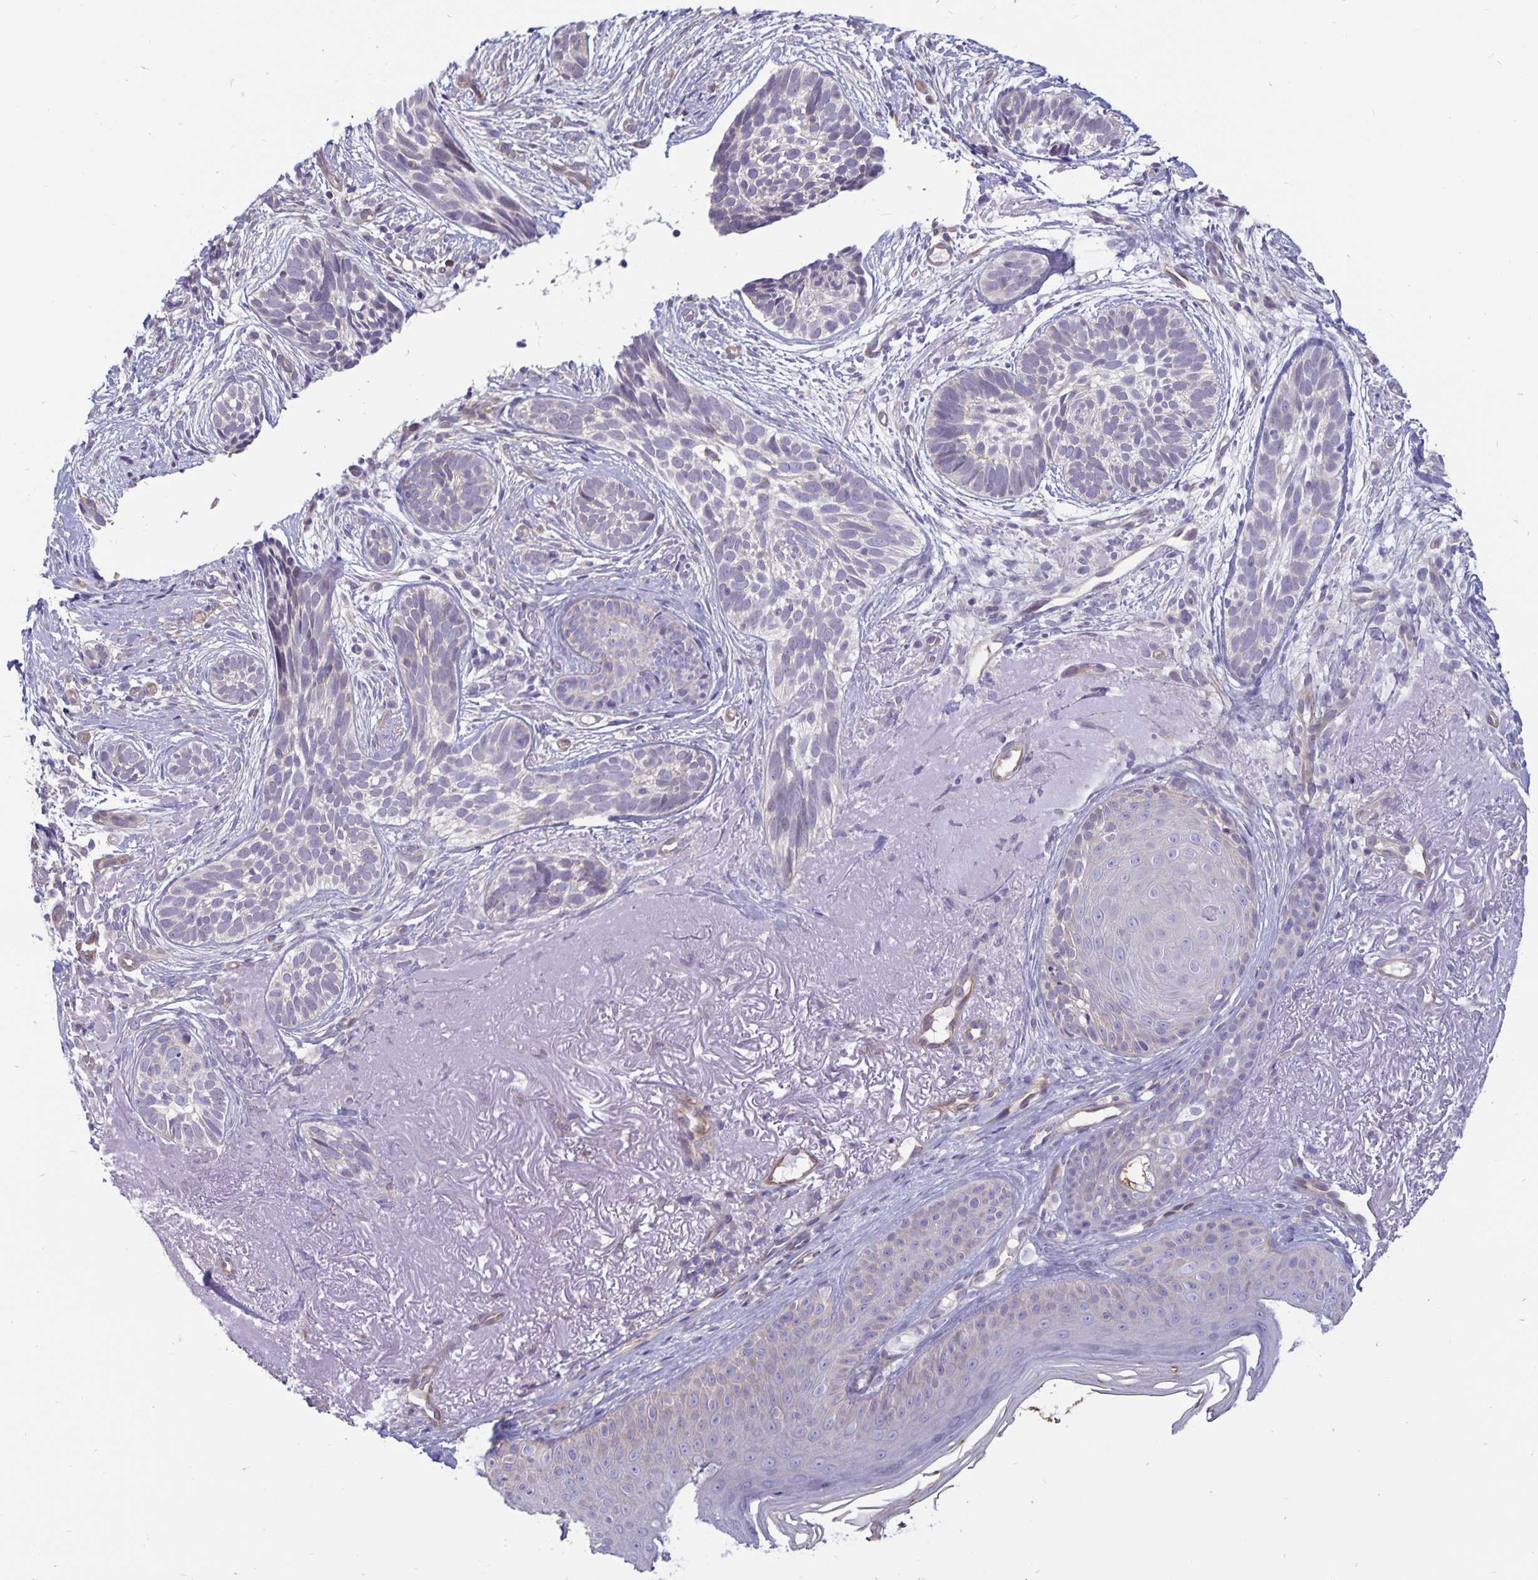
{"staining": {"intensity": "negative", "quantity": "none", "location": "none"}, "tissue": "skin cancer", "cell_type": "Tumor cells", "image_type": "cancer", "snomed": [{"axis": "morphology", "description": "Basal cell carcinoma"}, {"axis": "morphology", "description": "BCC, high aggressive"}, {"axis": "topography", "description": "Skin"}], "caption": "A high-resolution photomicrograph shows immunohistochemistry (IHC) staining of skin bcc,  high aggressive, which exhibits no significant staining in tumor cells.", "gene": "PLCB3", "patient": {"sex": "female", "age": 86}}